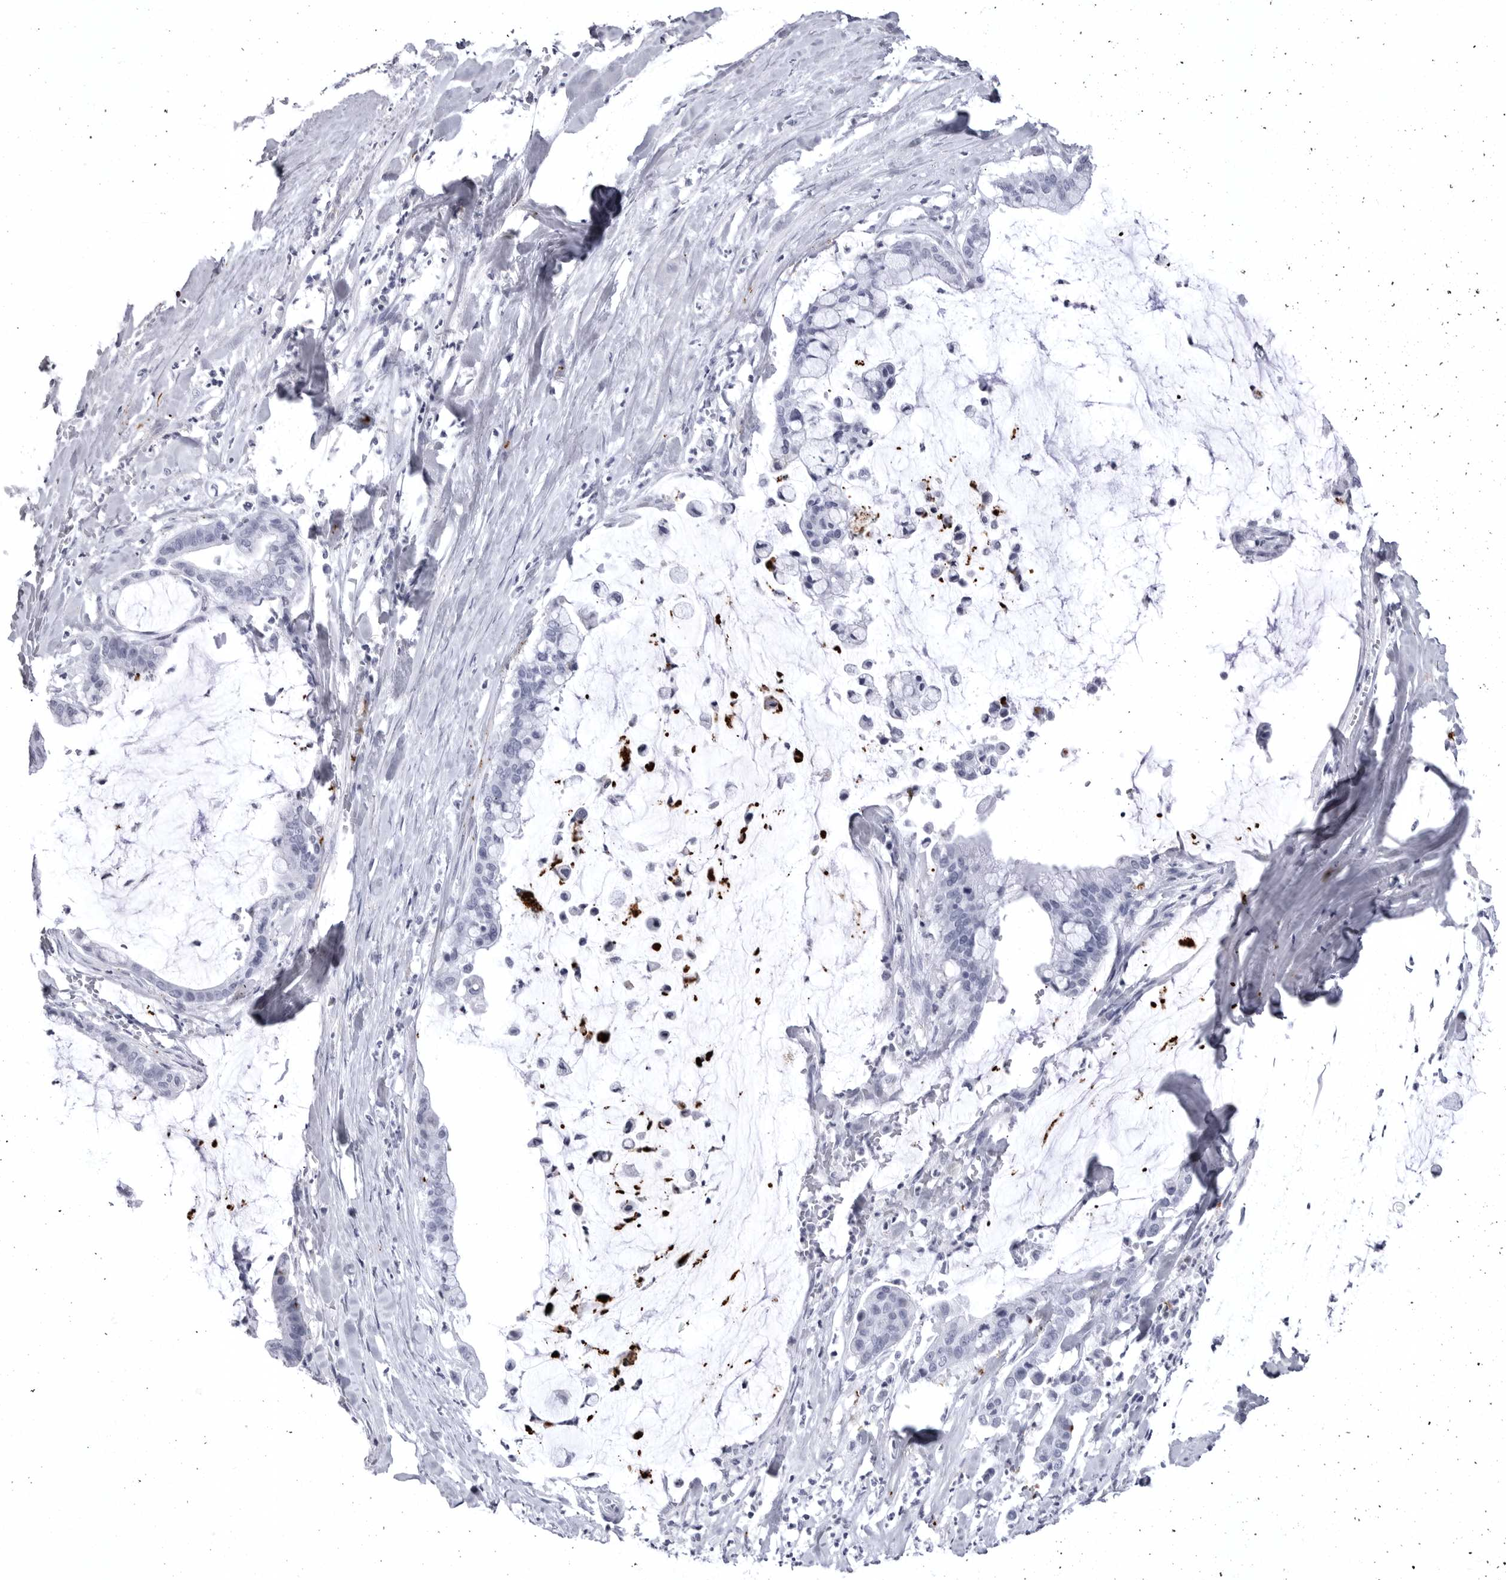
{"staining": {"intensity": "negative", "quantity": "none", "location": "none"}, "tissue": "pancreatic cancer", "cell_type": "Tumor cells", "image_type": "cancer", "snomed": [{"axis": "morphology", "description": "Adenocarcinoma, NOS"}, {"axis": "topography", "description": "Pancreas"}], "caption": "Protein analysis of adenocarcinoma (pancreatic) demonstrates no significant expression in tumor cells.", "gene": "COL26A1", "patient": {"sex": "male", "age": 41}}